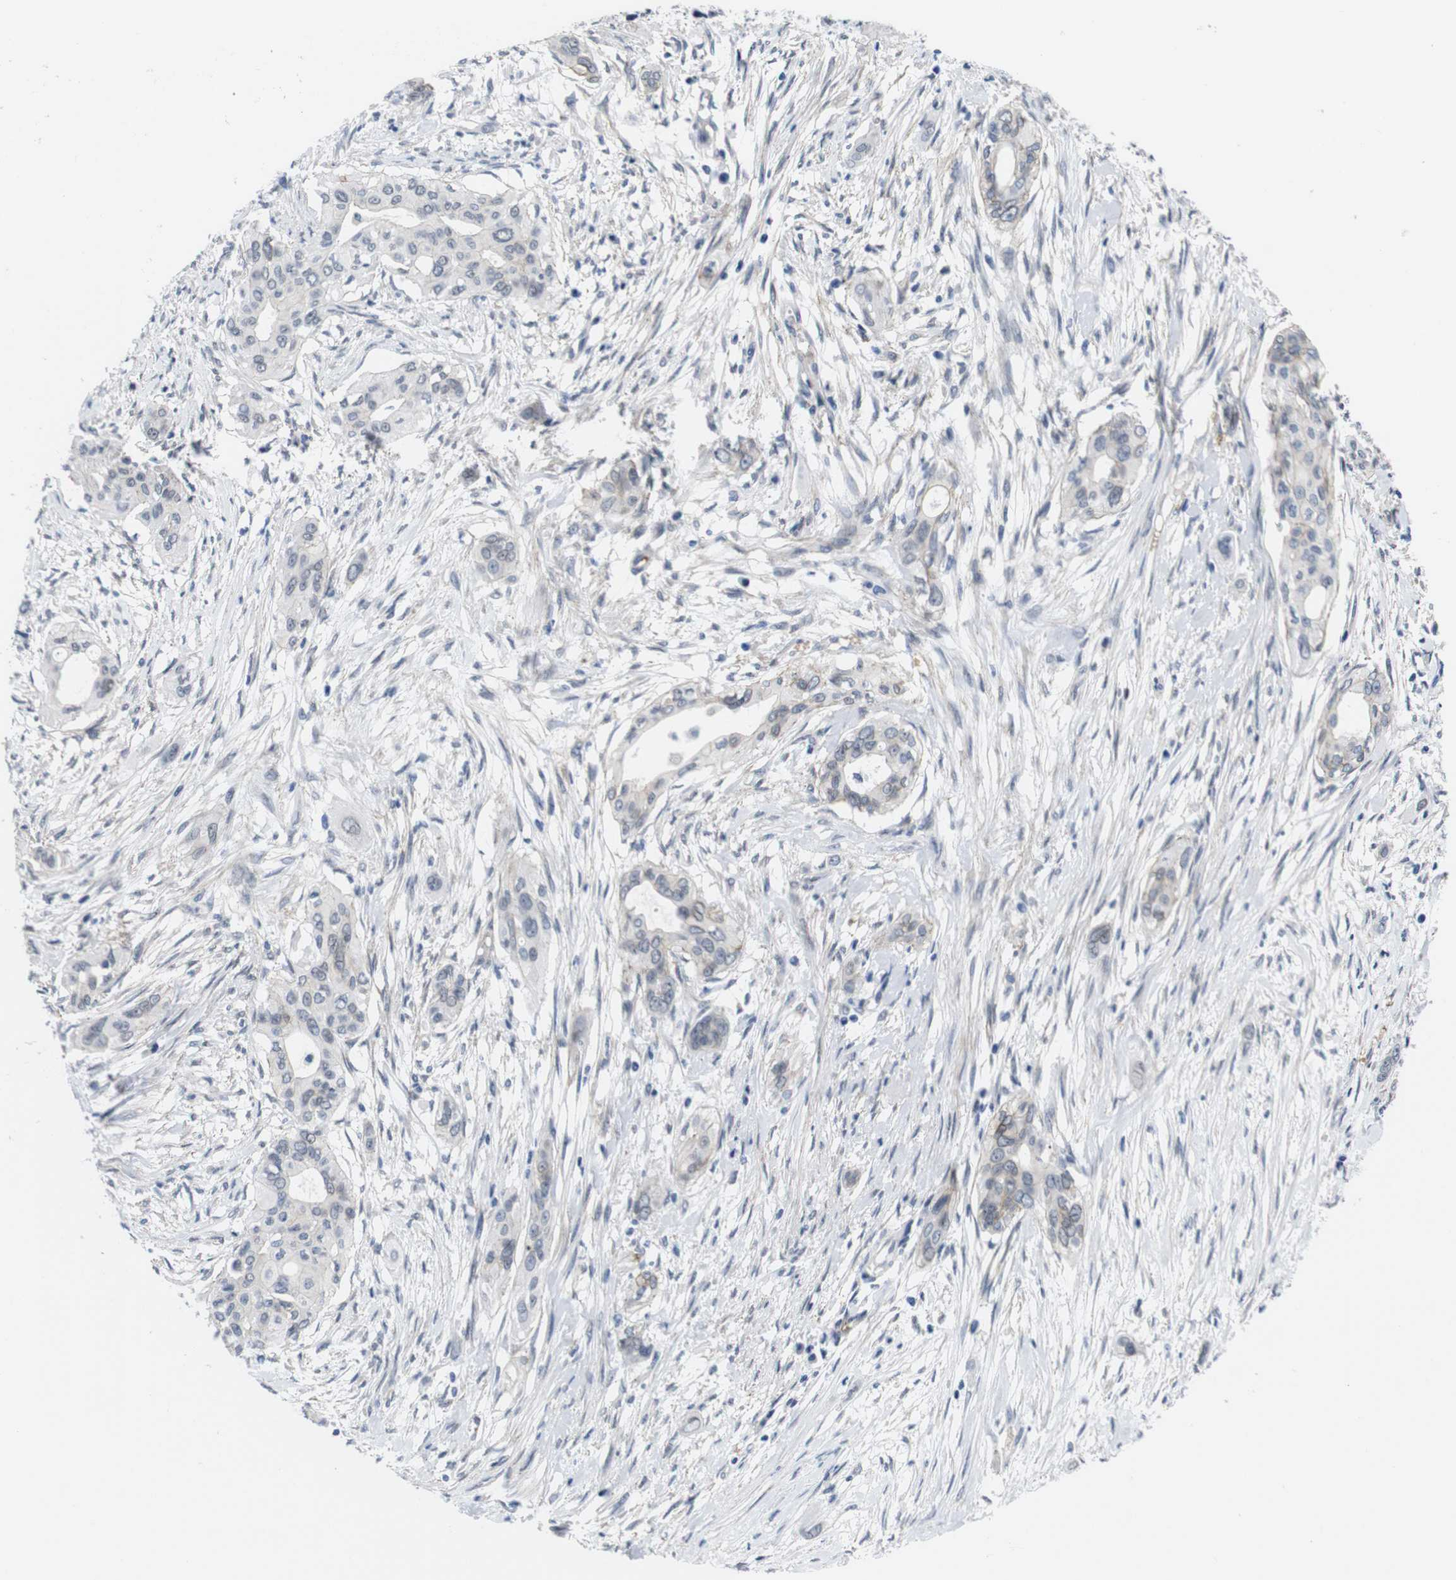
{"staining": {"intensity": "negative", "quantity": "none", "location": "none"}, "tissue": "pancreatic cancer", "cell_type": "Tumor cells", "image_type": "cancer", "snomed": [{"axis": "morphology", "description": "Adenocarcinoma, NOS"}, {"axis": "topography", "description": "Pancreas"}], "caption": "Adenocarcinoma (pancreatic) was stained to show a protein in brown. There is no significant staining in tumor cells.", "gene": "SOCS3", "patient": {"sex": "female", "age": 60}}